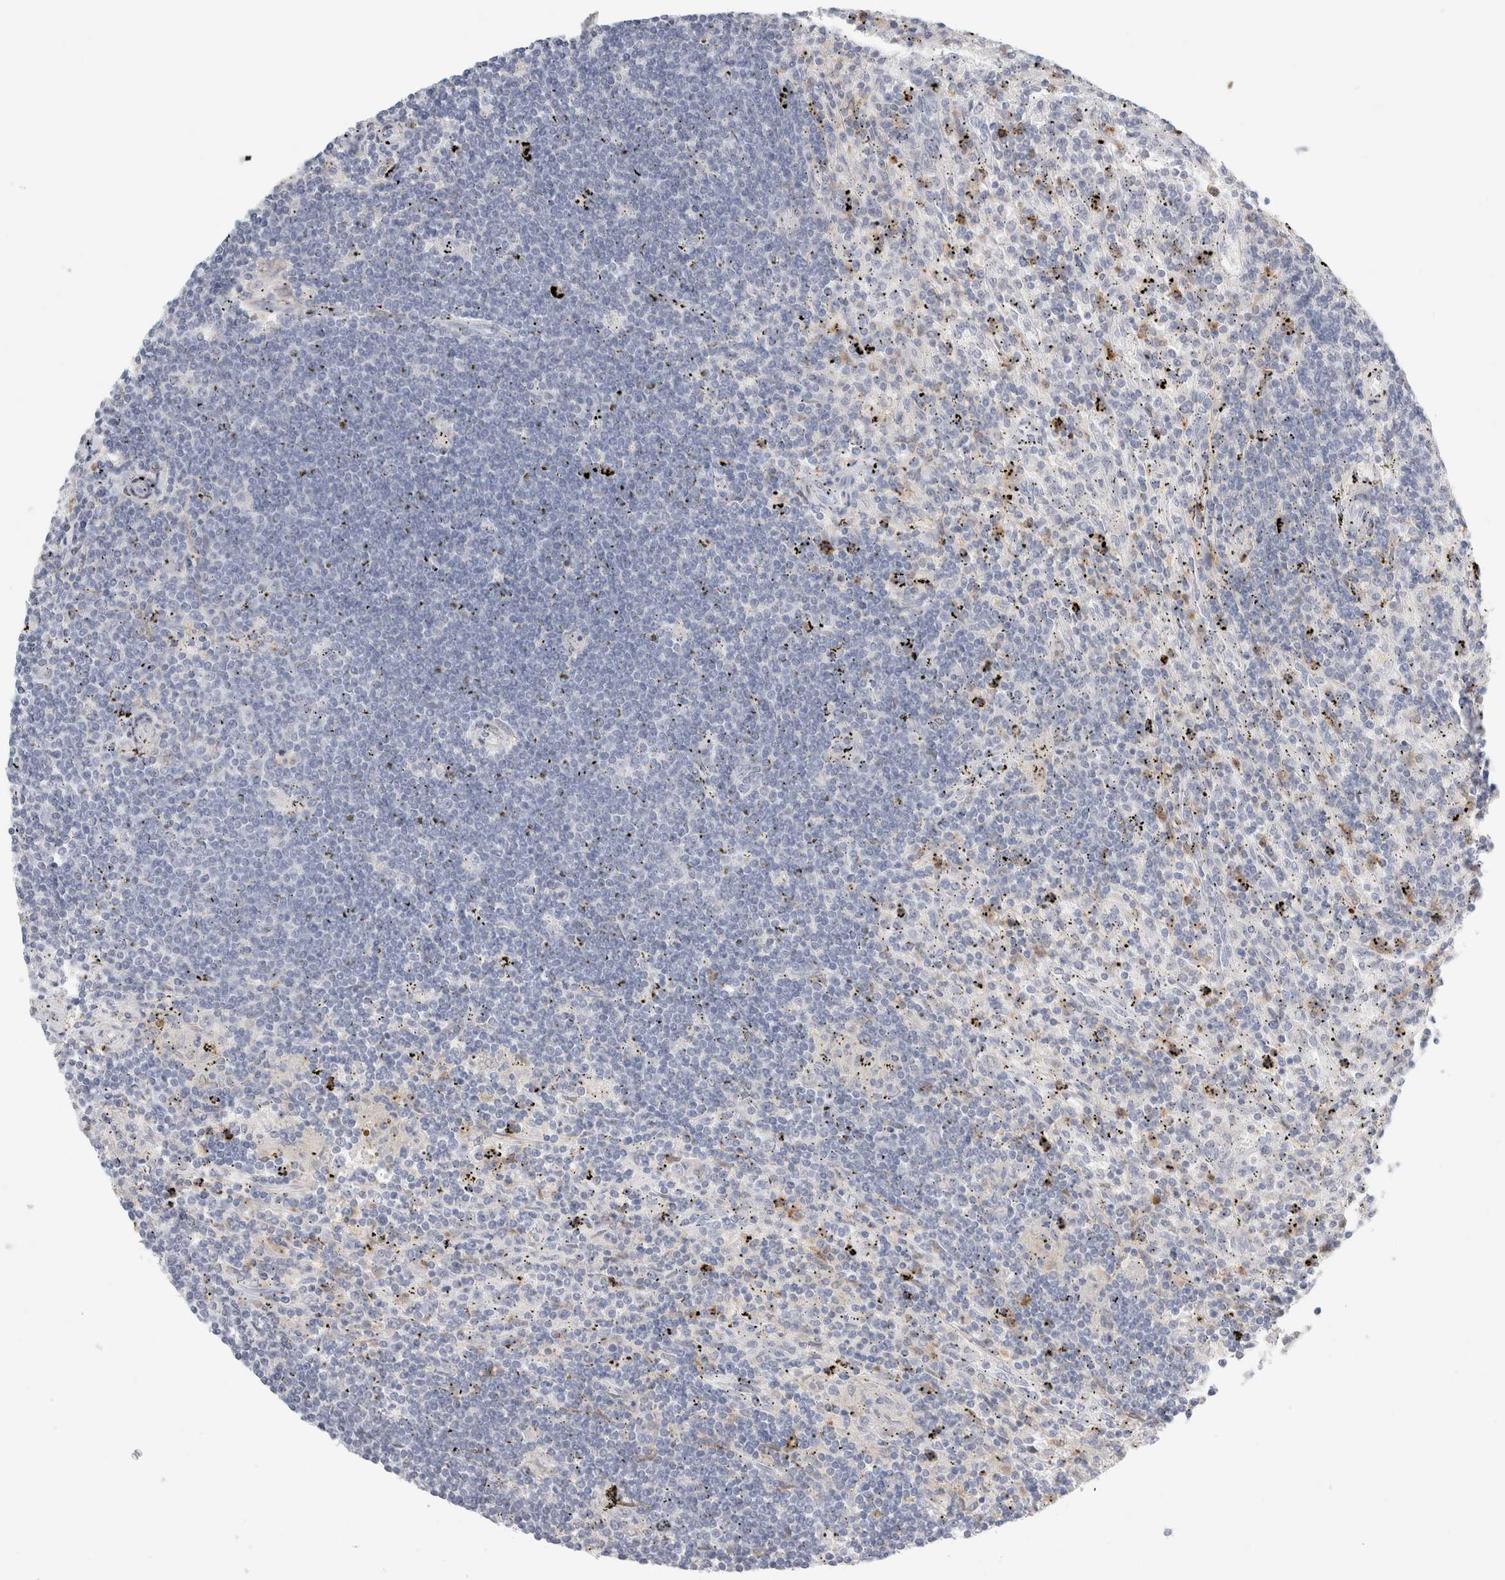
{"staining": {"intensity": "negative", "quantity": "none", "location": "none"}, "tissue": "lymphoma", "cell_type": "Tumor cells", "image_type": "cancer", "snomed": [{"axis": "morphology", "description": "Malignant lymphoma, non-Hodgkin's type, Low grade"}, {"axis": "topography", "description": "Spleen"}], "caption": "Immunohistochemistry photomicrograph of malignant lymphoma, non-Hodgkin's type (low-grade) stained for a protein (brown), which demonstrates no positivity in tumor cells.", "gene": "P2RY2", "patient": {"sex": "male", "age": 76}}